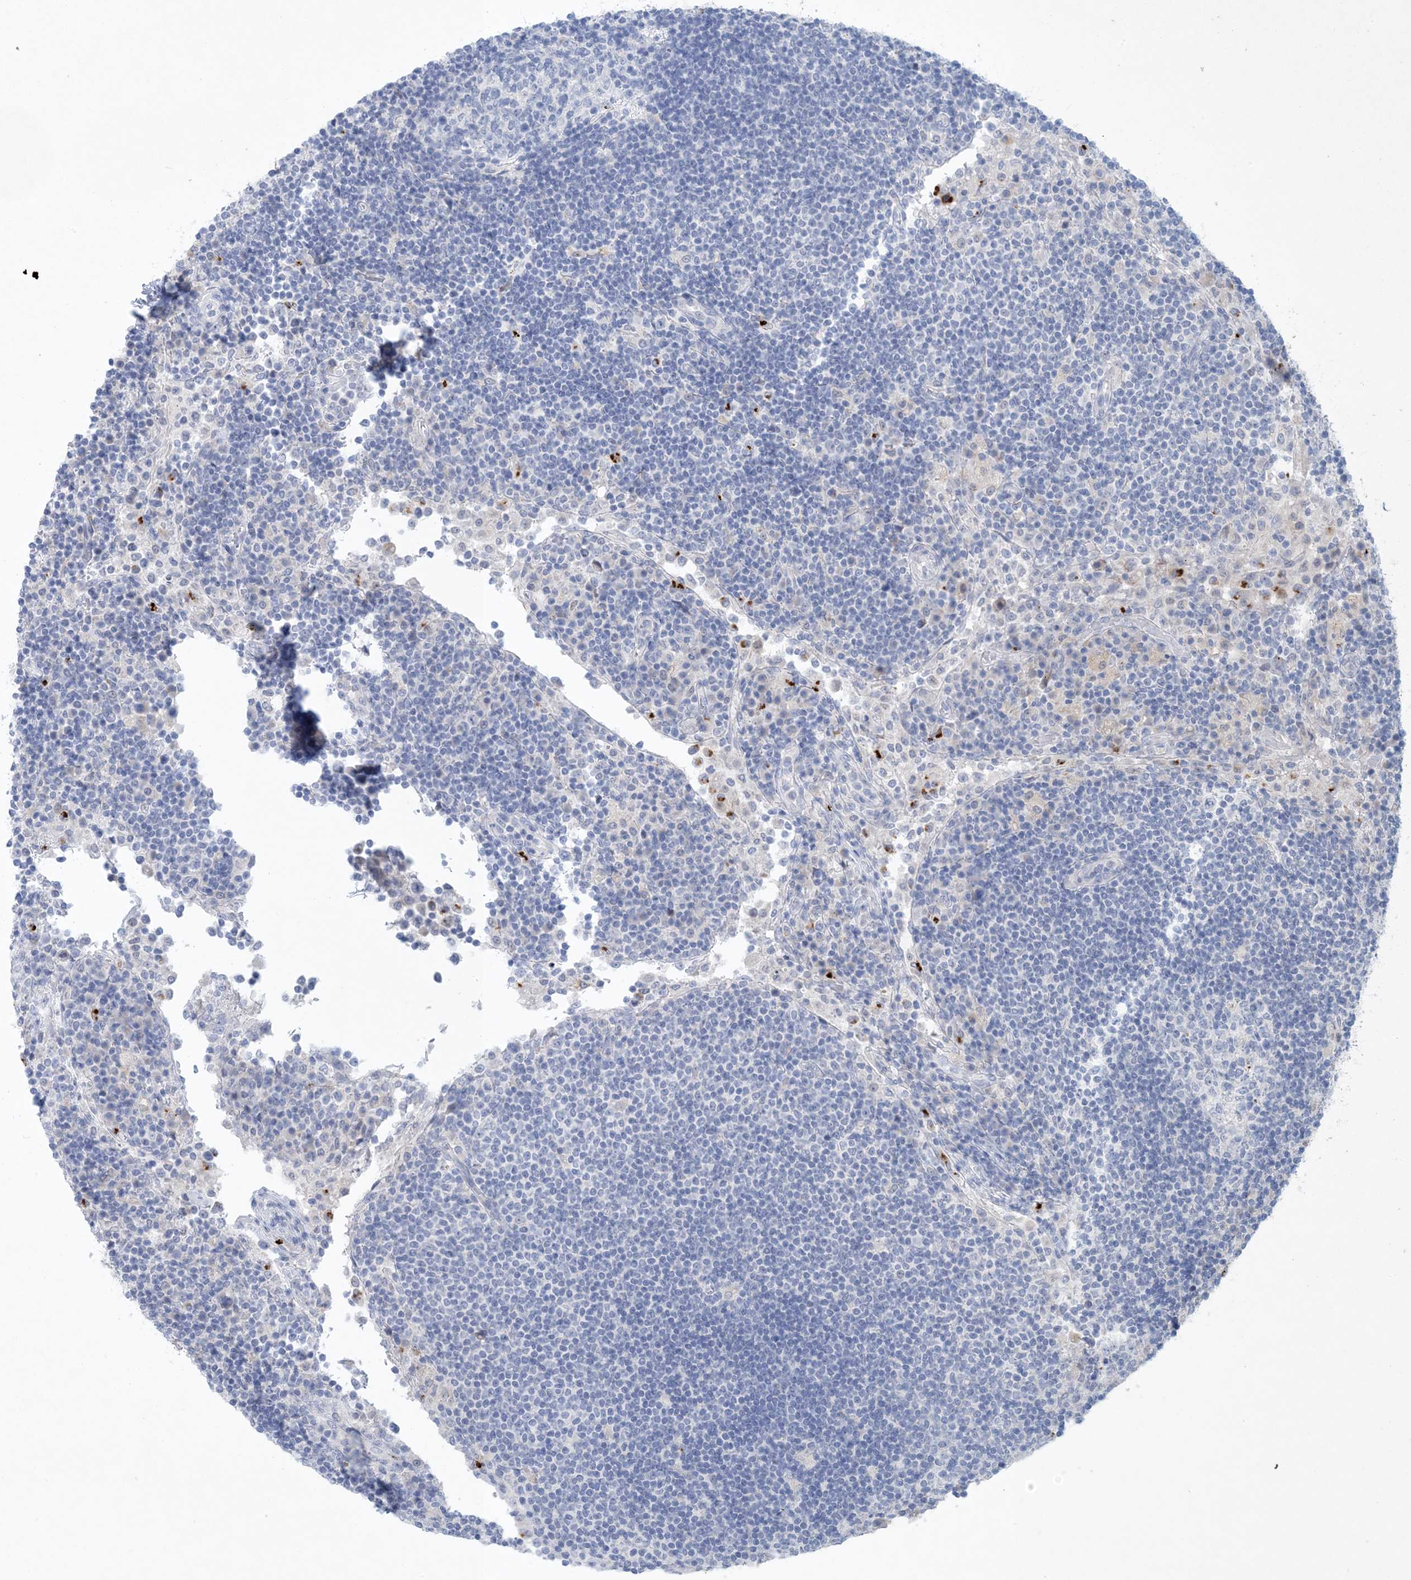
{"staining": {"intensity": "negative", "quantity": "none", "location": "none"}, "tissue": "lymph node", "cell_type": "Germinal center cells", "image_type": "normal", "snomed": [{"axis": "morphology", "description": "Normal tissue, NOS"}, {"axis": "topography", "description": "Lymph node"}], "caption": "DAB (3,3'-diaminobenzidine) immunohistochemical staining of benign lymph node reveals no significant expression in germinal center cells. (DAB IHC visualized using brightfield microscopy, high magnification).", "gene": "GABRG1", "patient": {"sex": "female", "age": 53}}